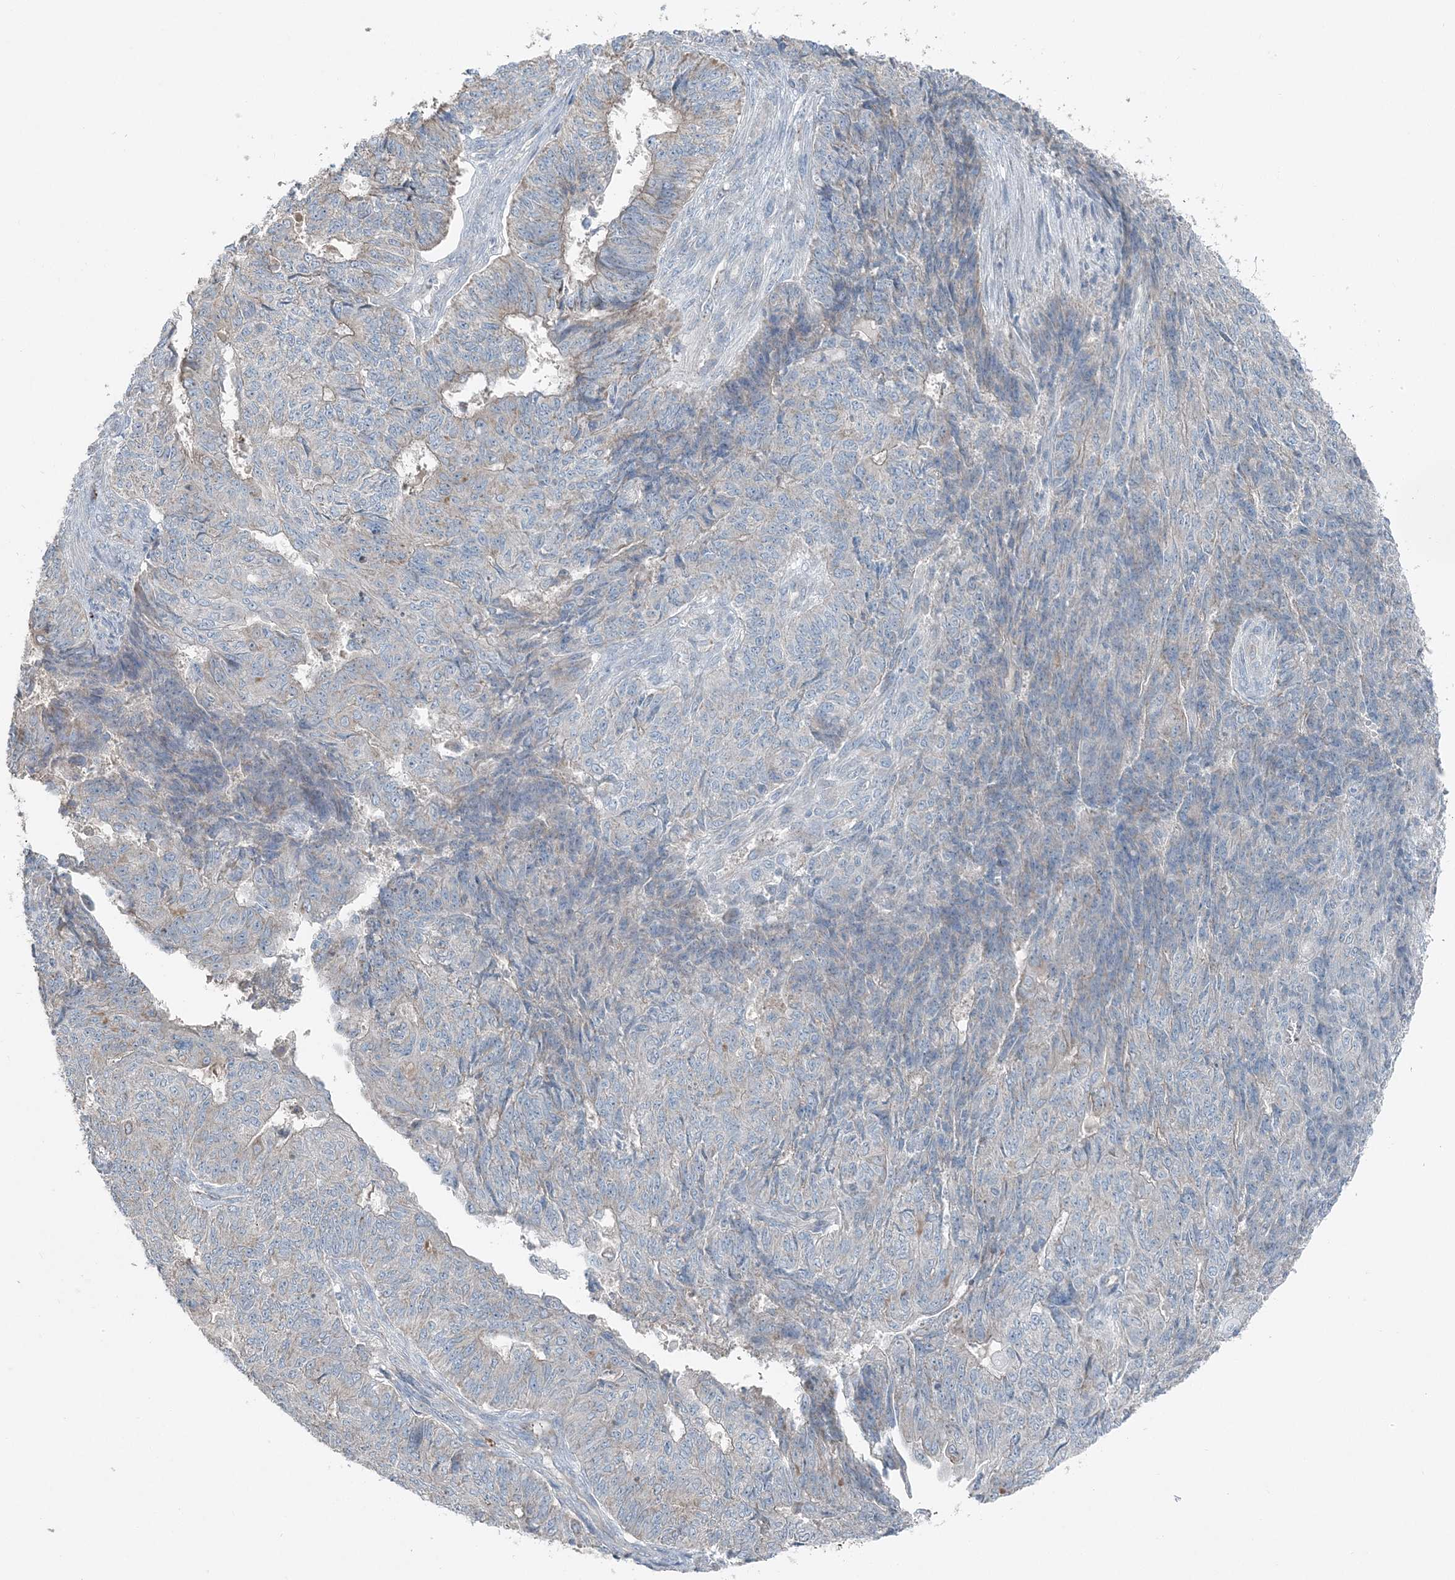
{"staining": {"intensity": "negative", "quantity": "none", "location": "none"}, "tissue": "endometrial cancer", "cell_type": "Tumor cells", "image_type": "cancer", "snomed": [{"axis": "morphology", "description": "Adenocarcinoma, NOS"}, {"axis": "topography", "description": "Endometrium"}], "caption": "DAB (3,3'-diaminobenzidine) immunohistochemical staining of endometrial cancer displays no significant positivity in tumor cells.", "gene": "KY", "patient": {"sex": "female", "age": 32}}